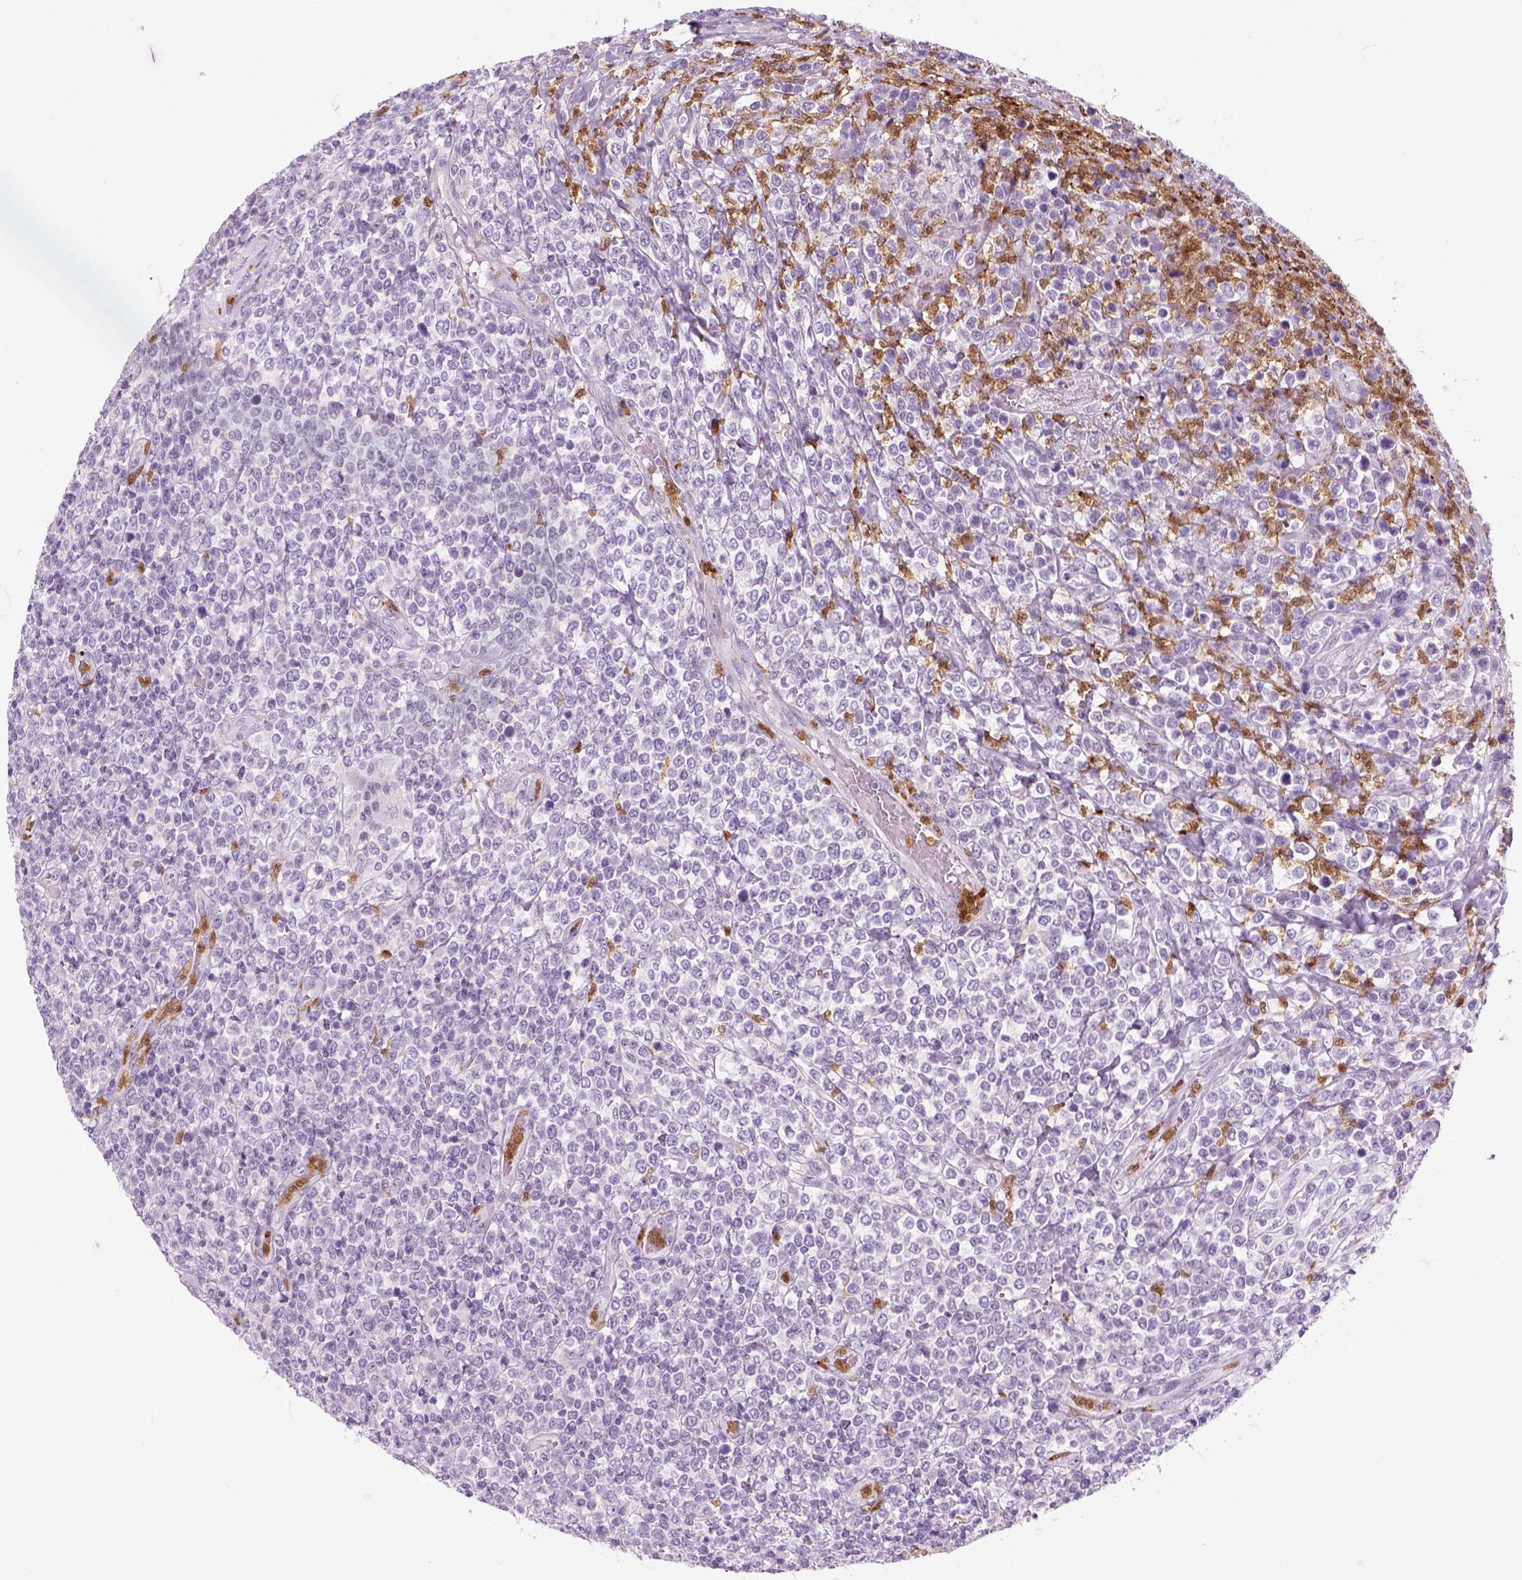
{"staining": {"intensity": "negative", "quantity": "none", "location": "none"}, "tissue": "lymphoma", "cell_type": "Tumor cells", "image_type": "cancer", "snomed": [{"axis": "morphology", "description": "Malignant lymphoma, non-Hodgkin's type, High grade"}, {"axis": "topography", "description": "Soft tissue"}], "caption": "This is an IHC histopathology image of high-grade malignant lymphoma, non-Hodgkin's type. There is no staining in tumor cells.", "gene": "IL4", "patient": {"sex": "female", "age": 56}}